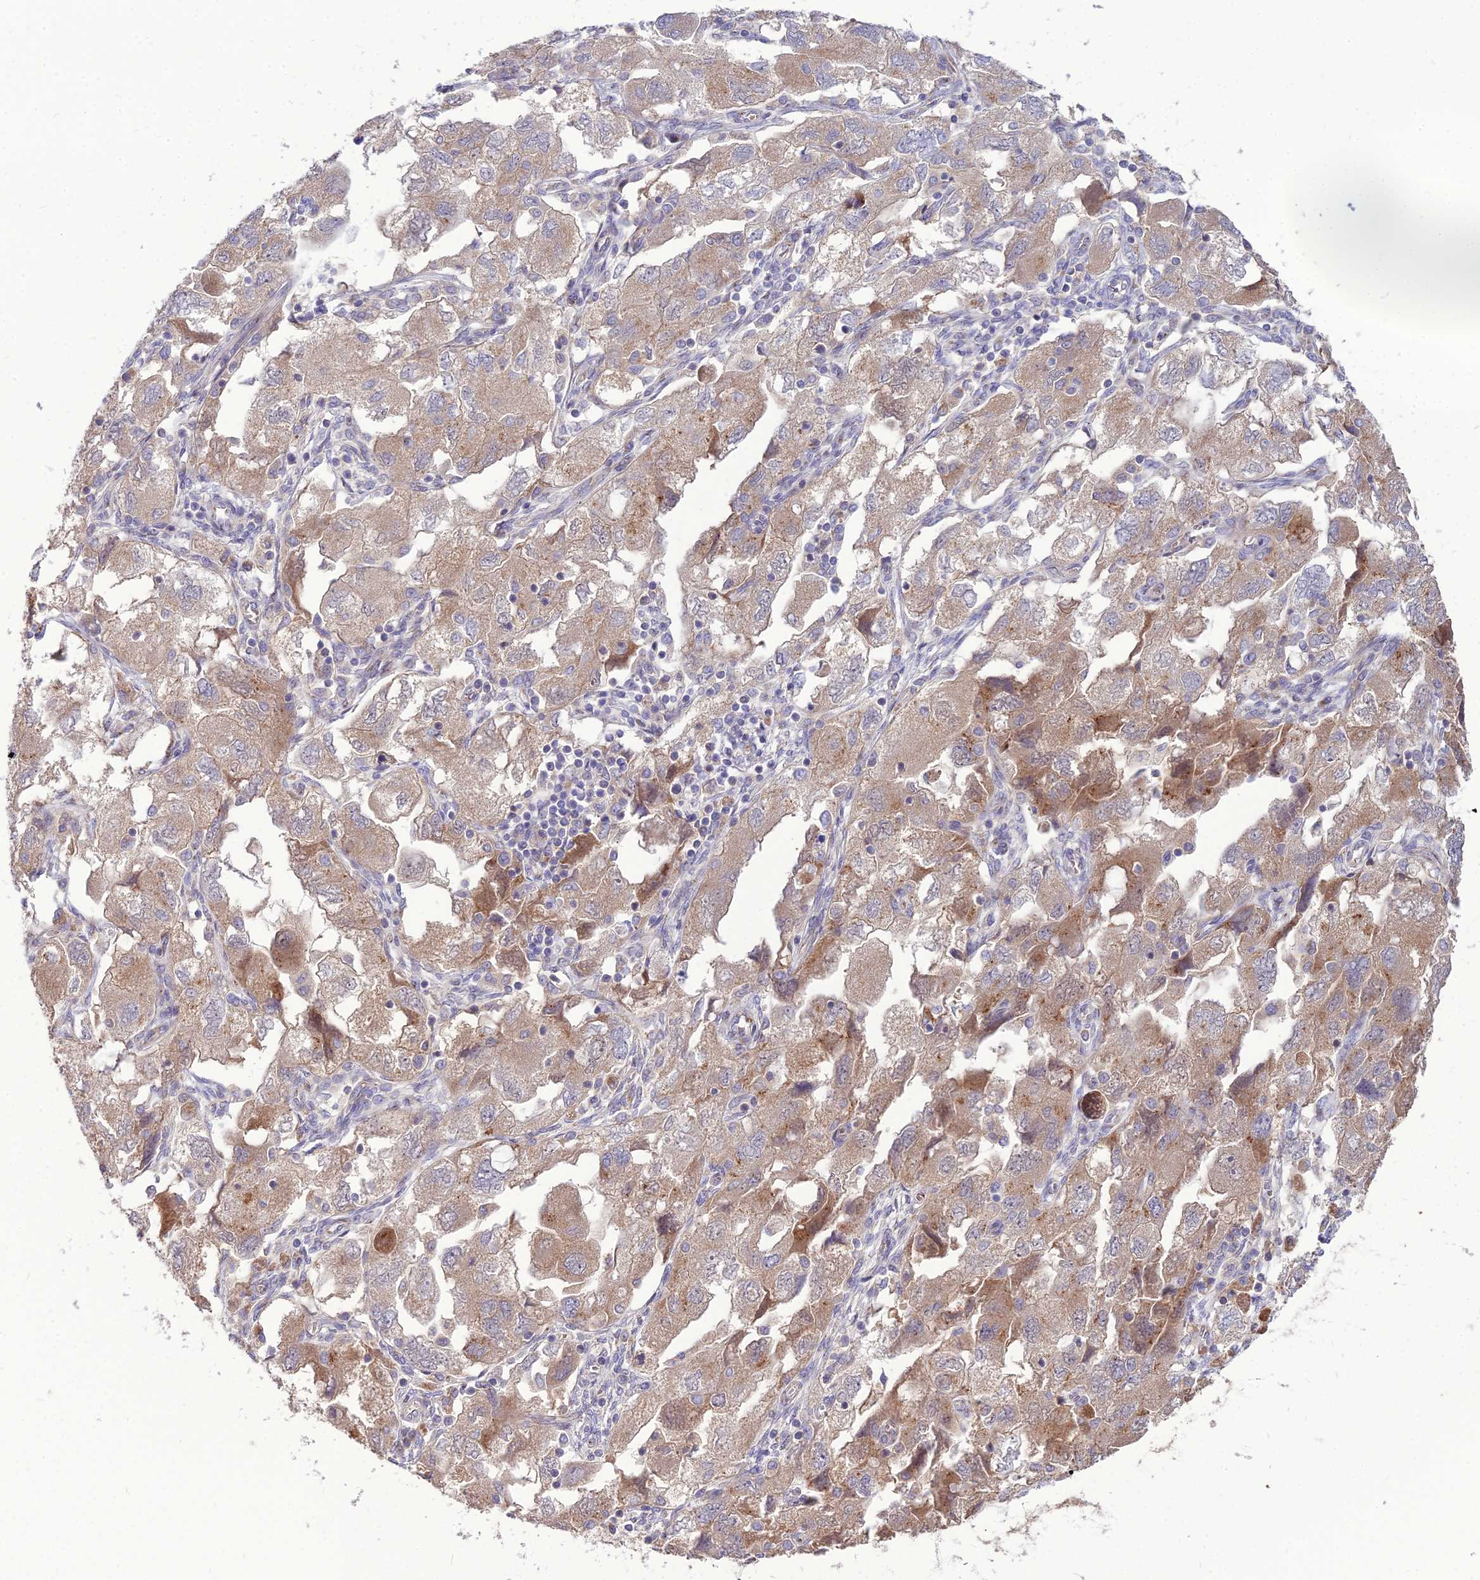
{"staining": {"intensity": "moderate", "quantity": ">75%", "location": "cytoplasmic/membranous"}, "tissue": "ovarian cancer", "cell_type": "Tumor cells", "image_type": "cancer", "snomed": [{"axis": "morphology", "description": "Carcinoma, NOS"}, {"axis": "morphology", "description": "Cystadenocarcinoma, serous, NOS"}, {"axis": "topography", "description": "Ovary"}], "caption": "Approximately >75% of tumor cells in human ovarian cancer exhibit moderate cytoplasmic/membranous protein positivity as visualized by brown immunohistochemical staining.", "gene": "SPRYD7", "patient": {"sex": "female", "age": 69}}